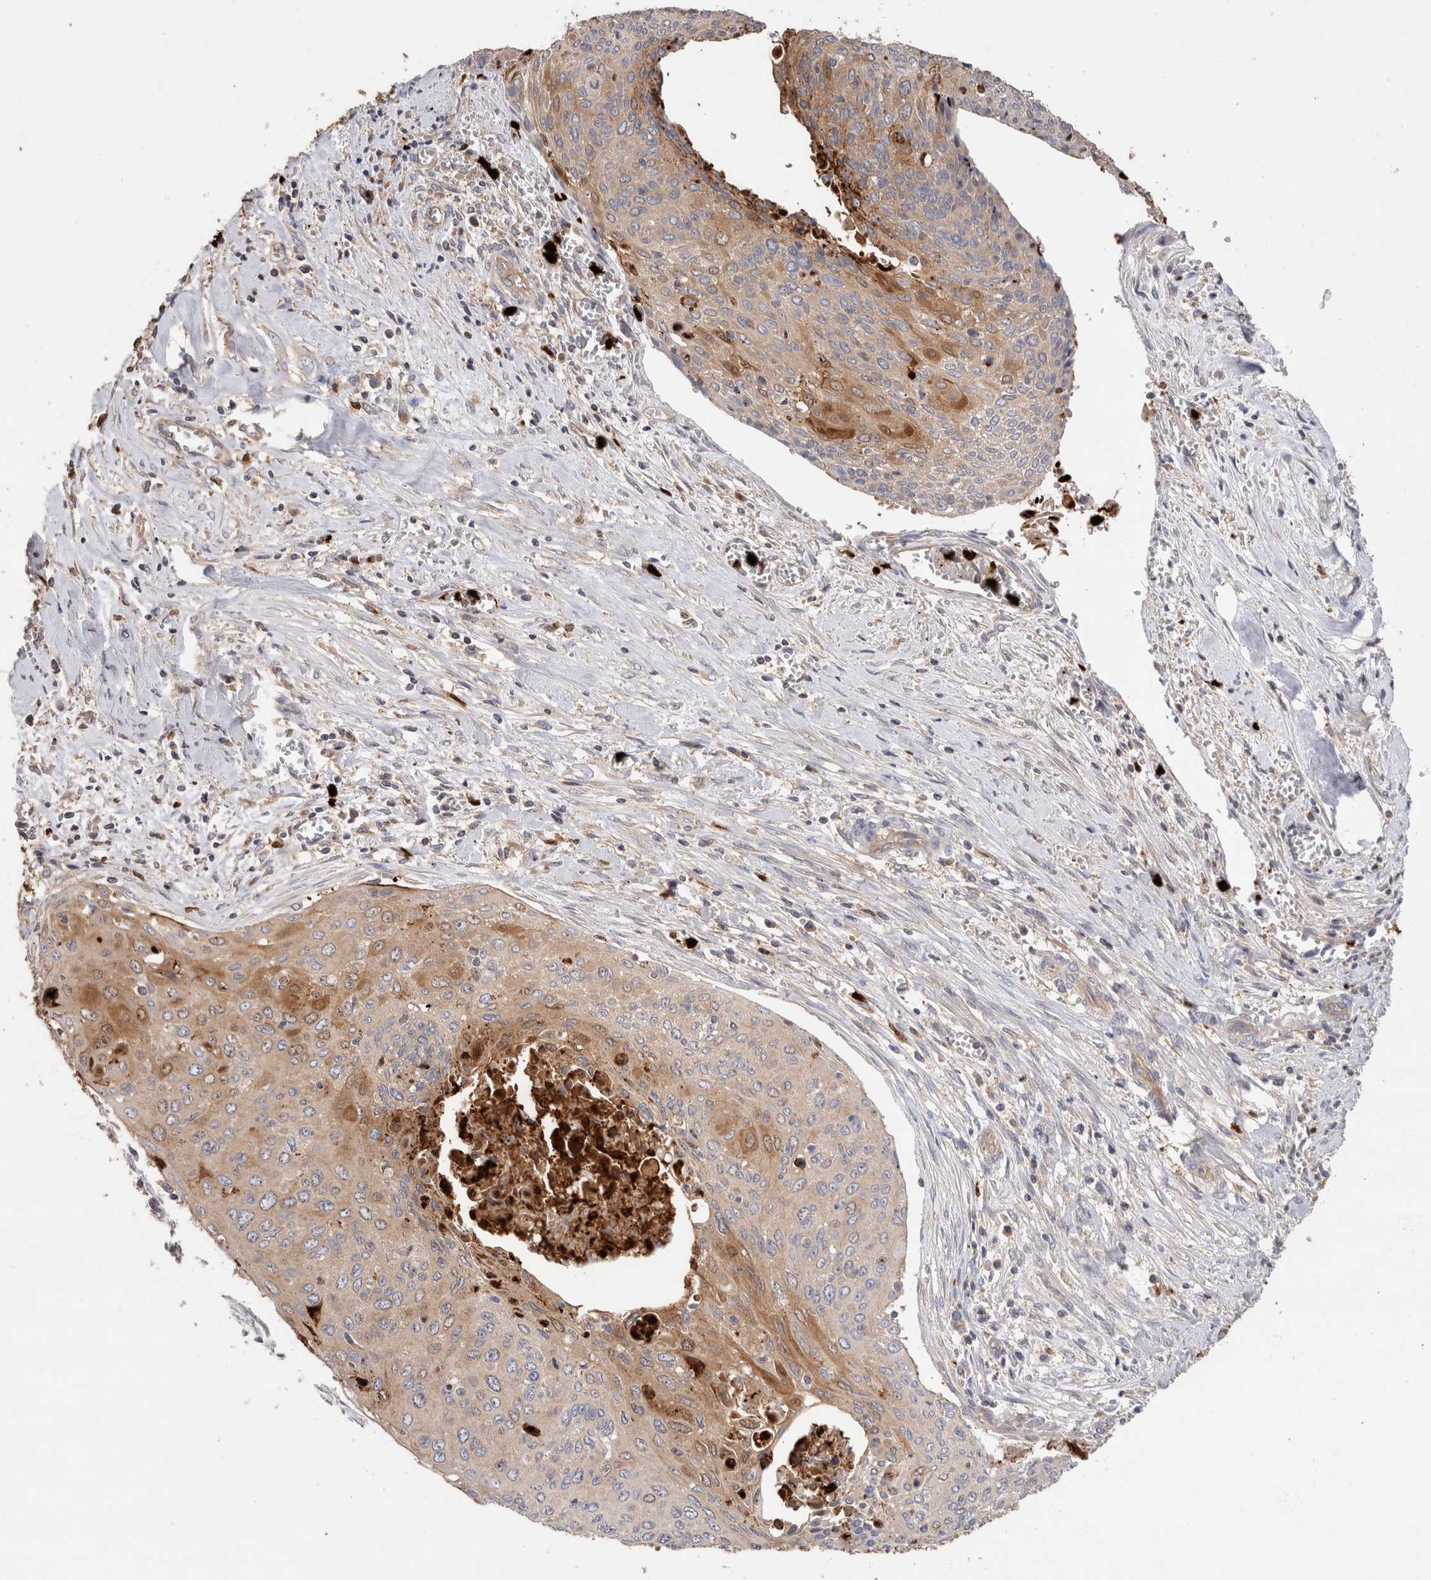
{"staining": {"intensity": "moderate", "quantity": "<25%", "location": "cytoplasmic/membranous"}, "tissue": "cervical cancer", "cell_type": "Tumor cells", "image_type": "cancer", "snomed": [{"axis": "morphology", "description": "Squamous cell carcinoma, NOS"}, {"axis": "topography", "description": "Cervix"}], "caption": "Protein staining by immunohistochemistry (IHC) displays moderate cytoplasmic/membranous expression in about <25% of tumor cells in squamous cell carcinoma (cervical). The protein of interest is stained brown, and the nuclei are stained in blue (DAB (3,3'-diaminobenzidine) IHC with brightfield microscopy, high magnification).", "gene": "NXT2", "patient": {"sex": "female", "age": 55}}